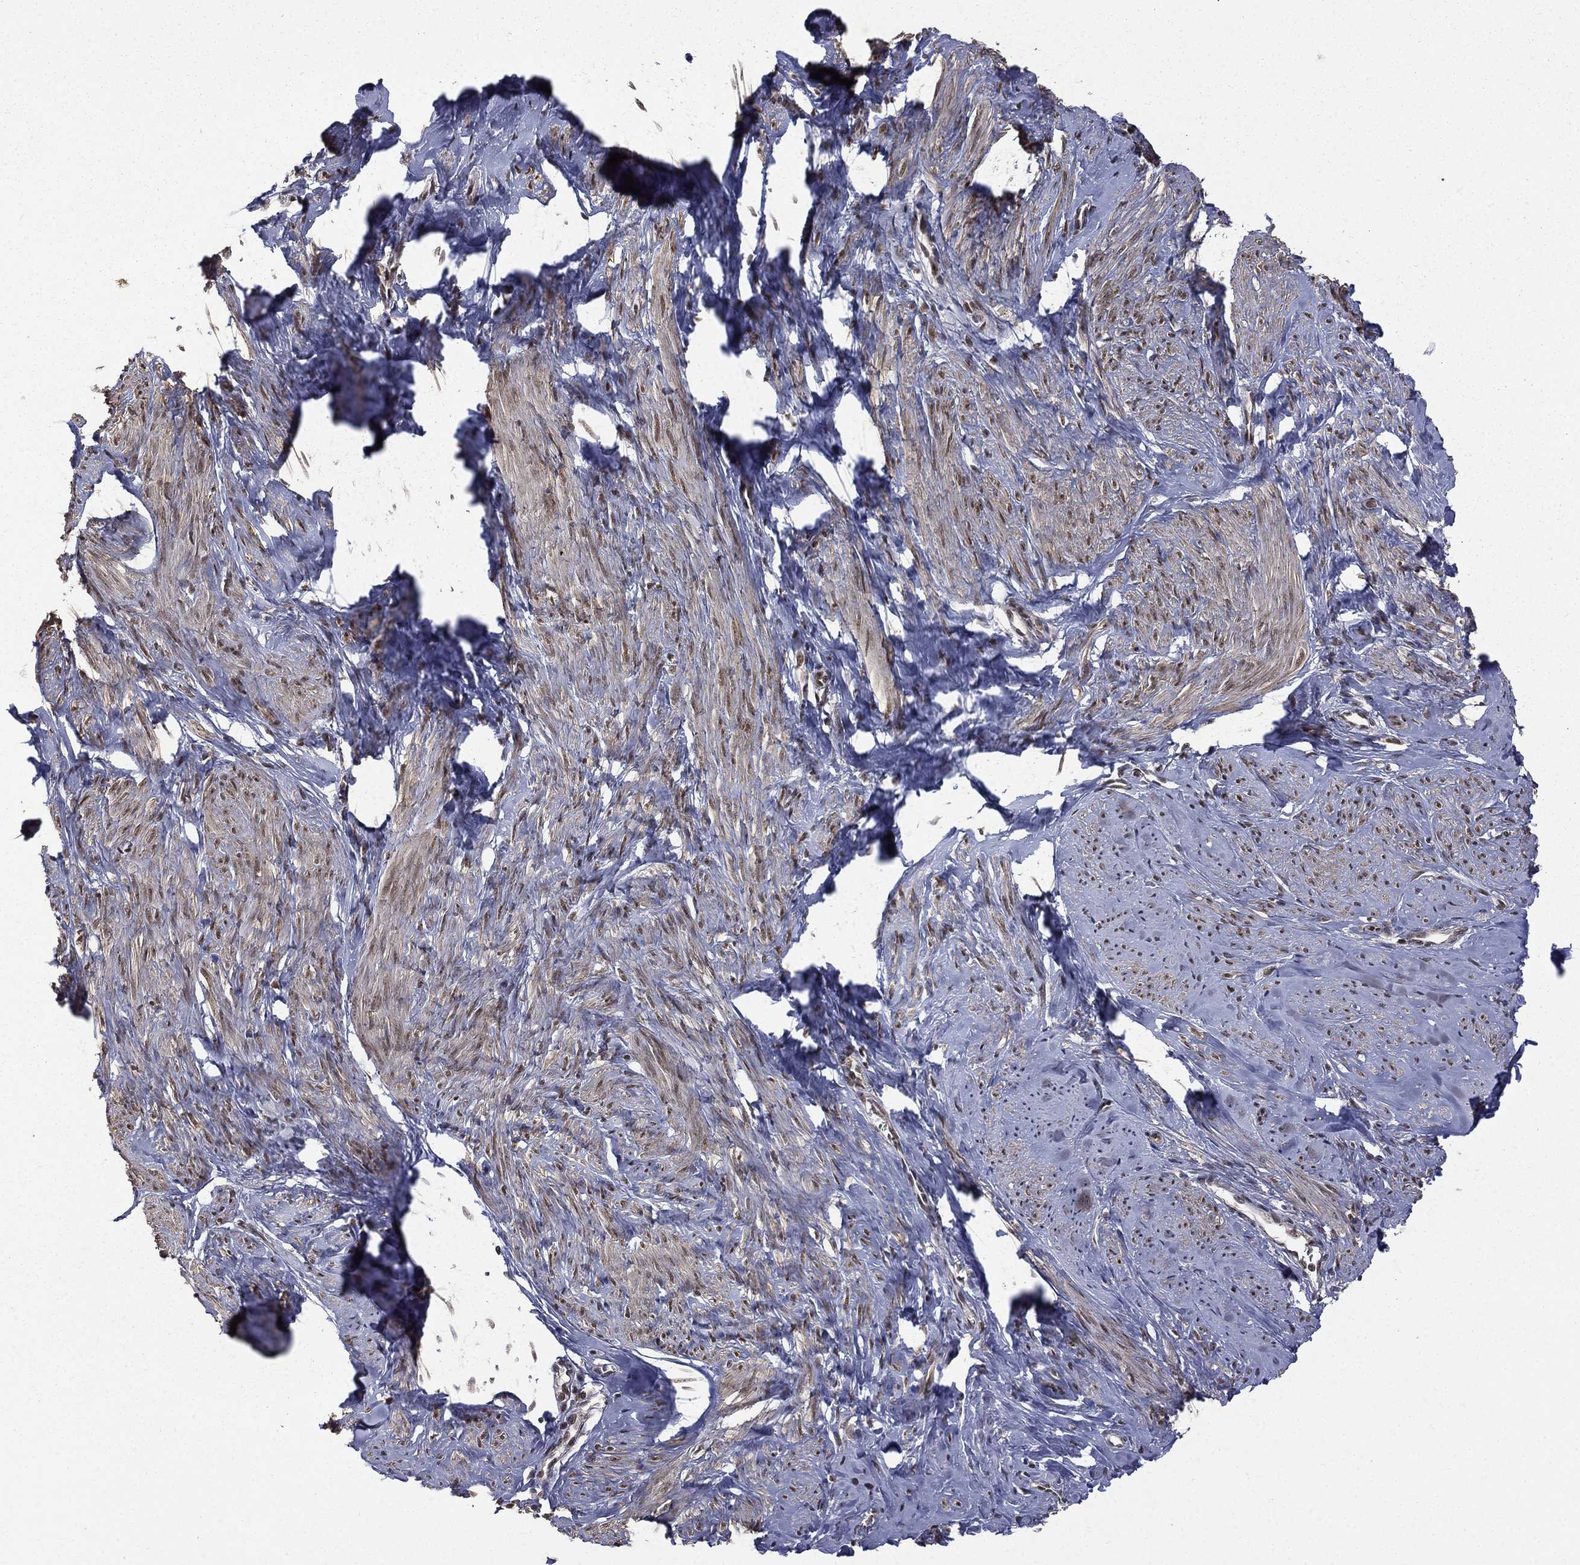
{"staining": {"intensity": "strong", "quantity": "25%-75%", "location": "nuclear"}, "tissue": "smooth muscle", "cell_type": "Smooth muscle cells", "image_type": "normal", "snomed": [{"axis": "morphology", "description": "Normal tissue, NOS"}, {"axis": "topography", "description": "Smooth muscle"}], "caption": "A histopathology image of human smooth muscle stained for a protein shows strong nuclear brown staining in smooth muscle cells.", "gene": "JMJD6", "patient": {"sex": "female", "age": 48}}